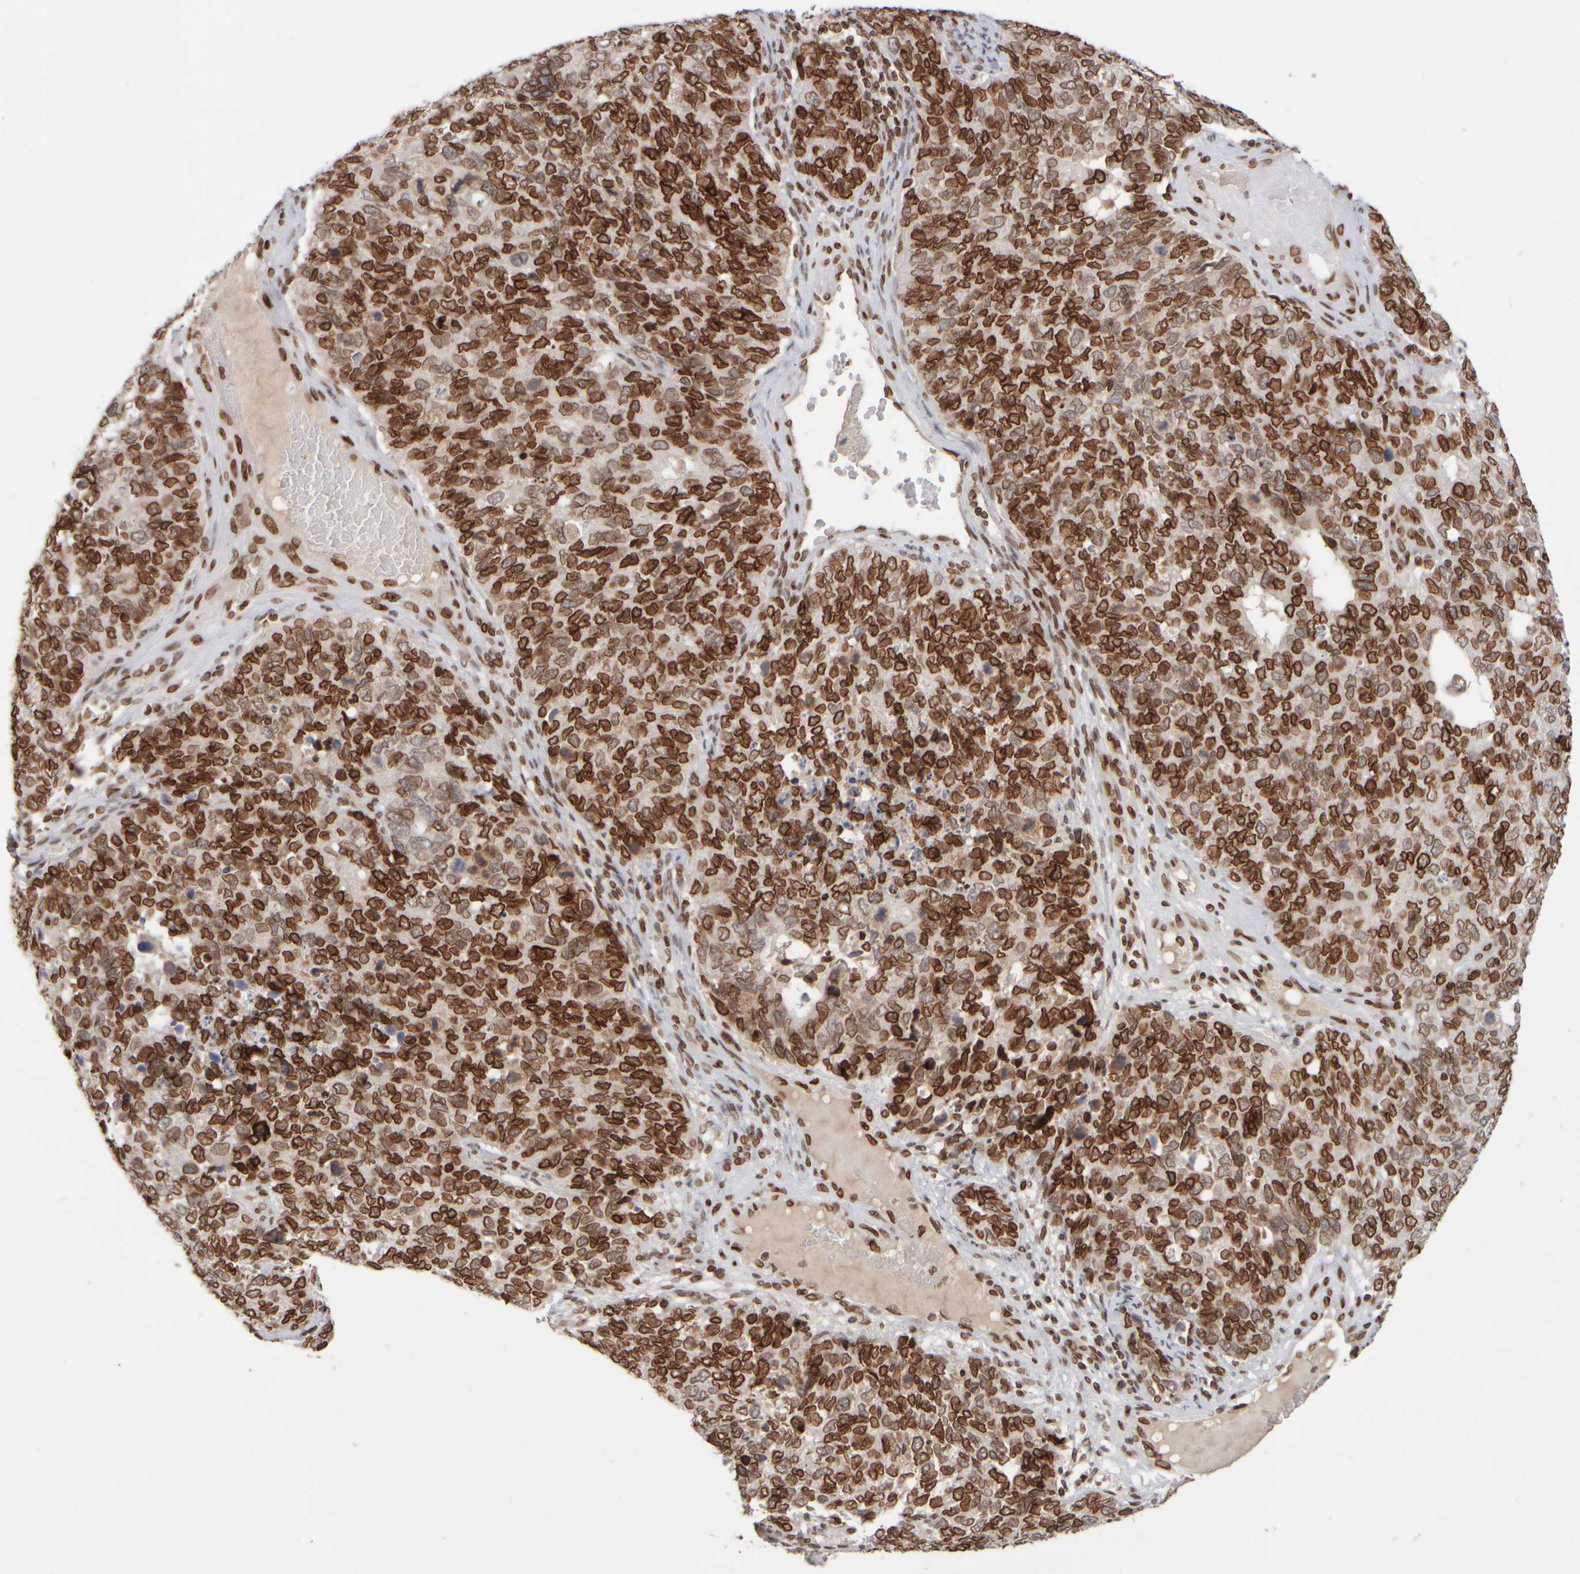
{"staining": {"intensity": "strong", "quantity": ">75%", "location": "cytoplasmic/membranous,nuclear"}, "tissue": "cervical cancer", "cell_type": "Tumor cells", "image_type": "cancer", "snomed": [{"axis": "morphology", "description": "Squamous cell carcinoma, NOS"}, {"axis": "topography", "description": "Cervix"}], "caption": "IHC of squamous cell carcinoma (cervical) demonstrates high levels of strong cytoplasmic/membranous and nuclear expression in approximately >75% of tumor cells.", "gene": "ZC3HC1", "patient": {"sex": "female", "age": 63}}